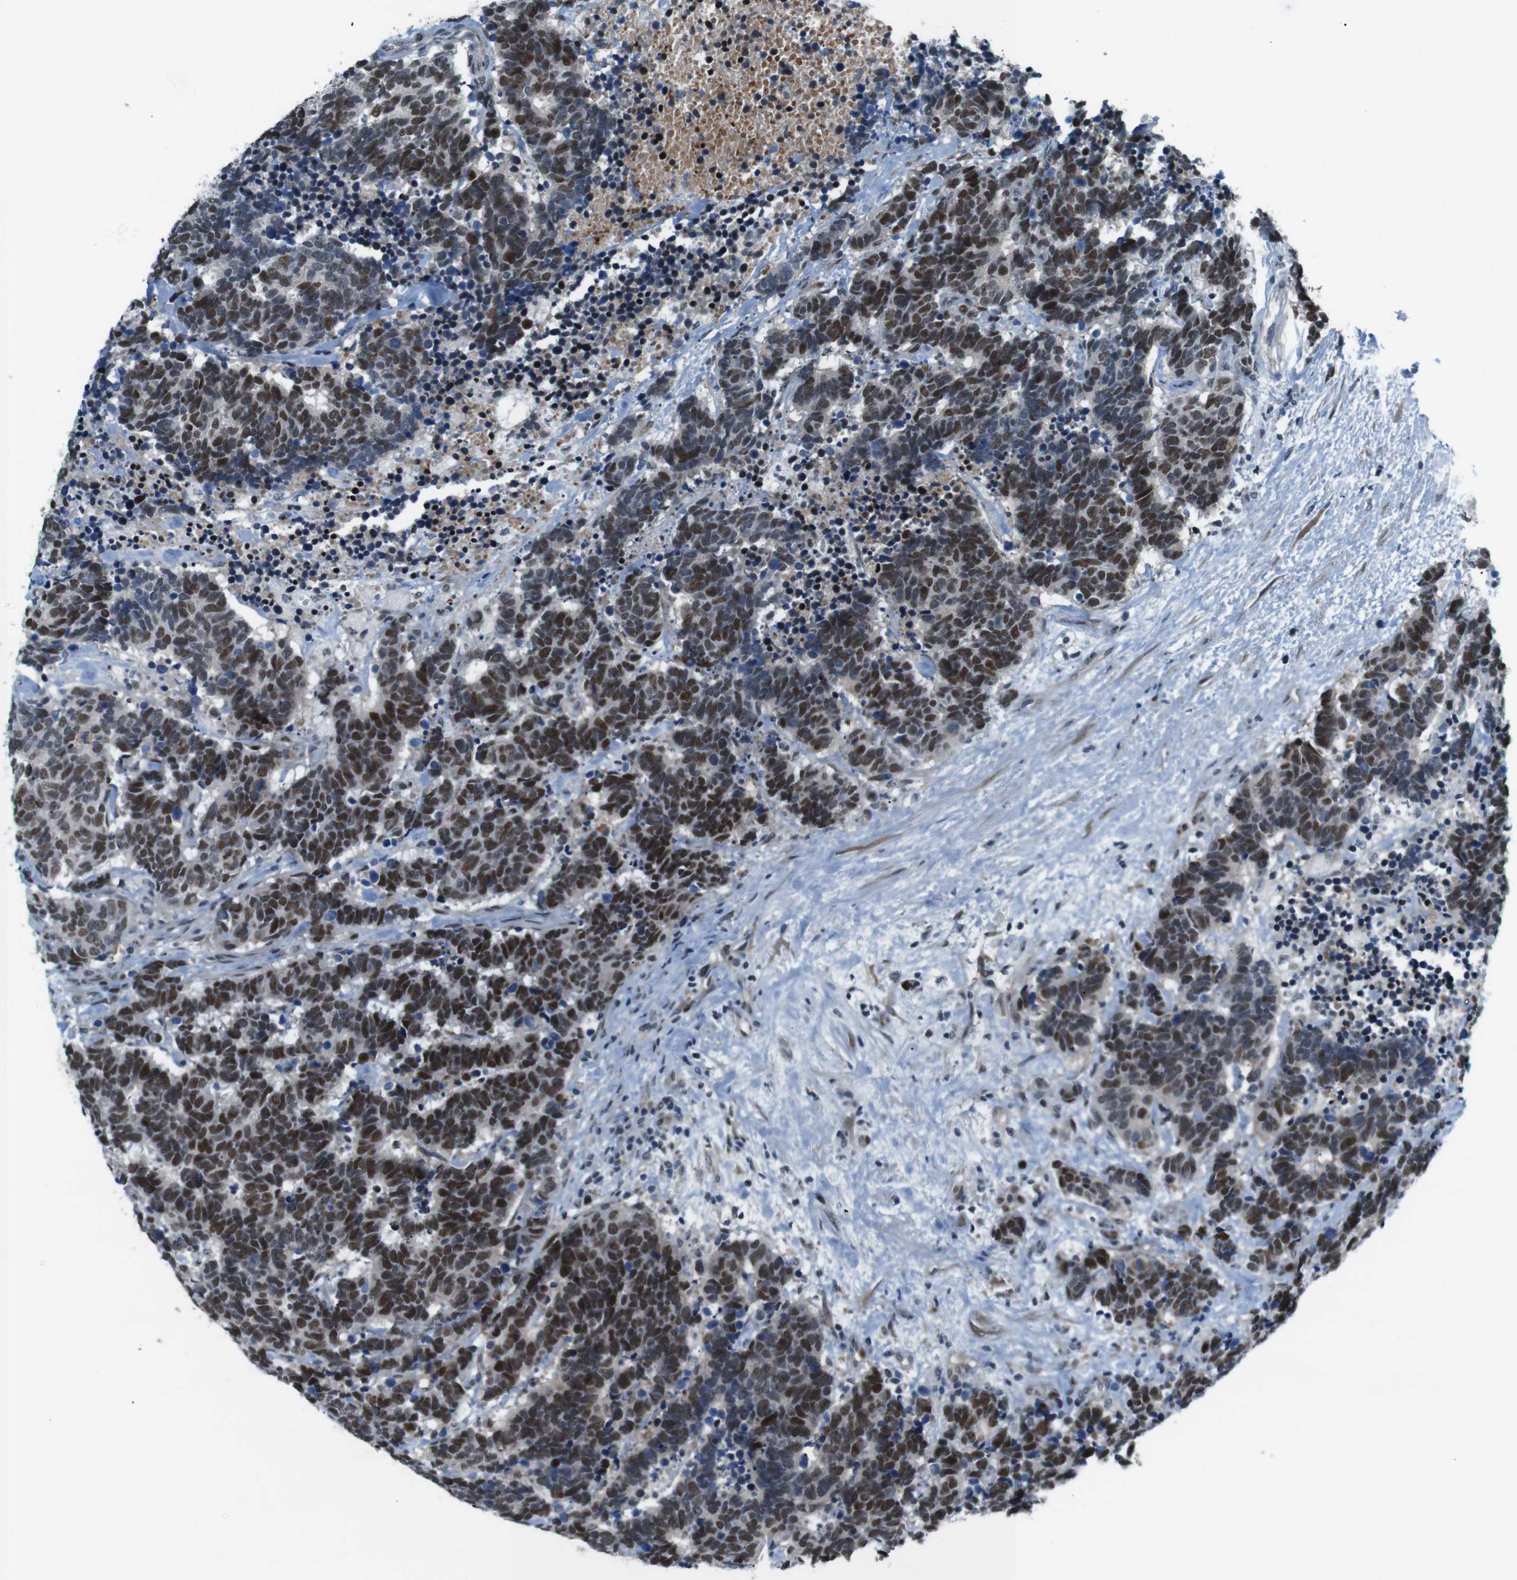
{"staining": {"intensity": "strong", "quantity": ">75%", "location": "nuclear"}, "tissue": "carcinoid", "cell_type": "Tumor cells", "image_type": "cancer", "snomed": [{"axis": "morphology", "description": "Carcinoma, NOS"}, {"axis": "morphology", "description": "Carcinoid, malignant, NOS"}, {"axis": "topography", "description": "Urinary bladder"}], "caption": "The histopathology image reveals immunohistochemical staining of carcinoid. There is strong nuclear positivity is present in approximately >75% of tumor cells.", "gene": "SMCO2", "patient": {"sex": "male", "age": 57}}